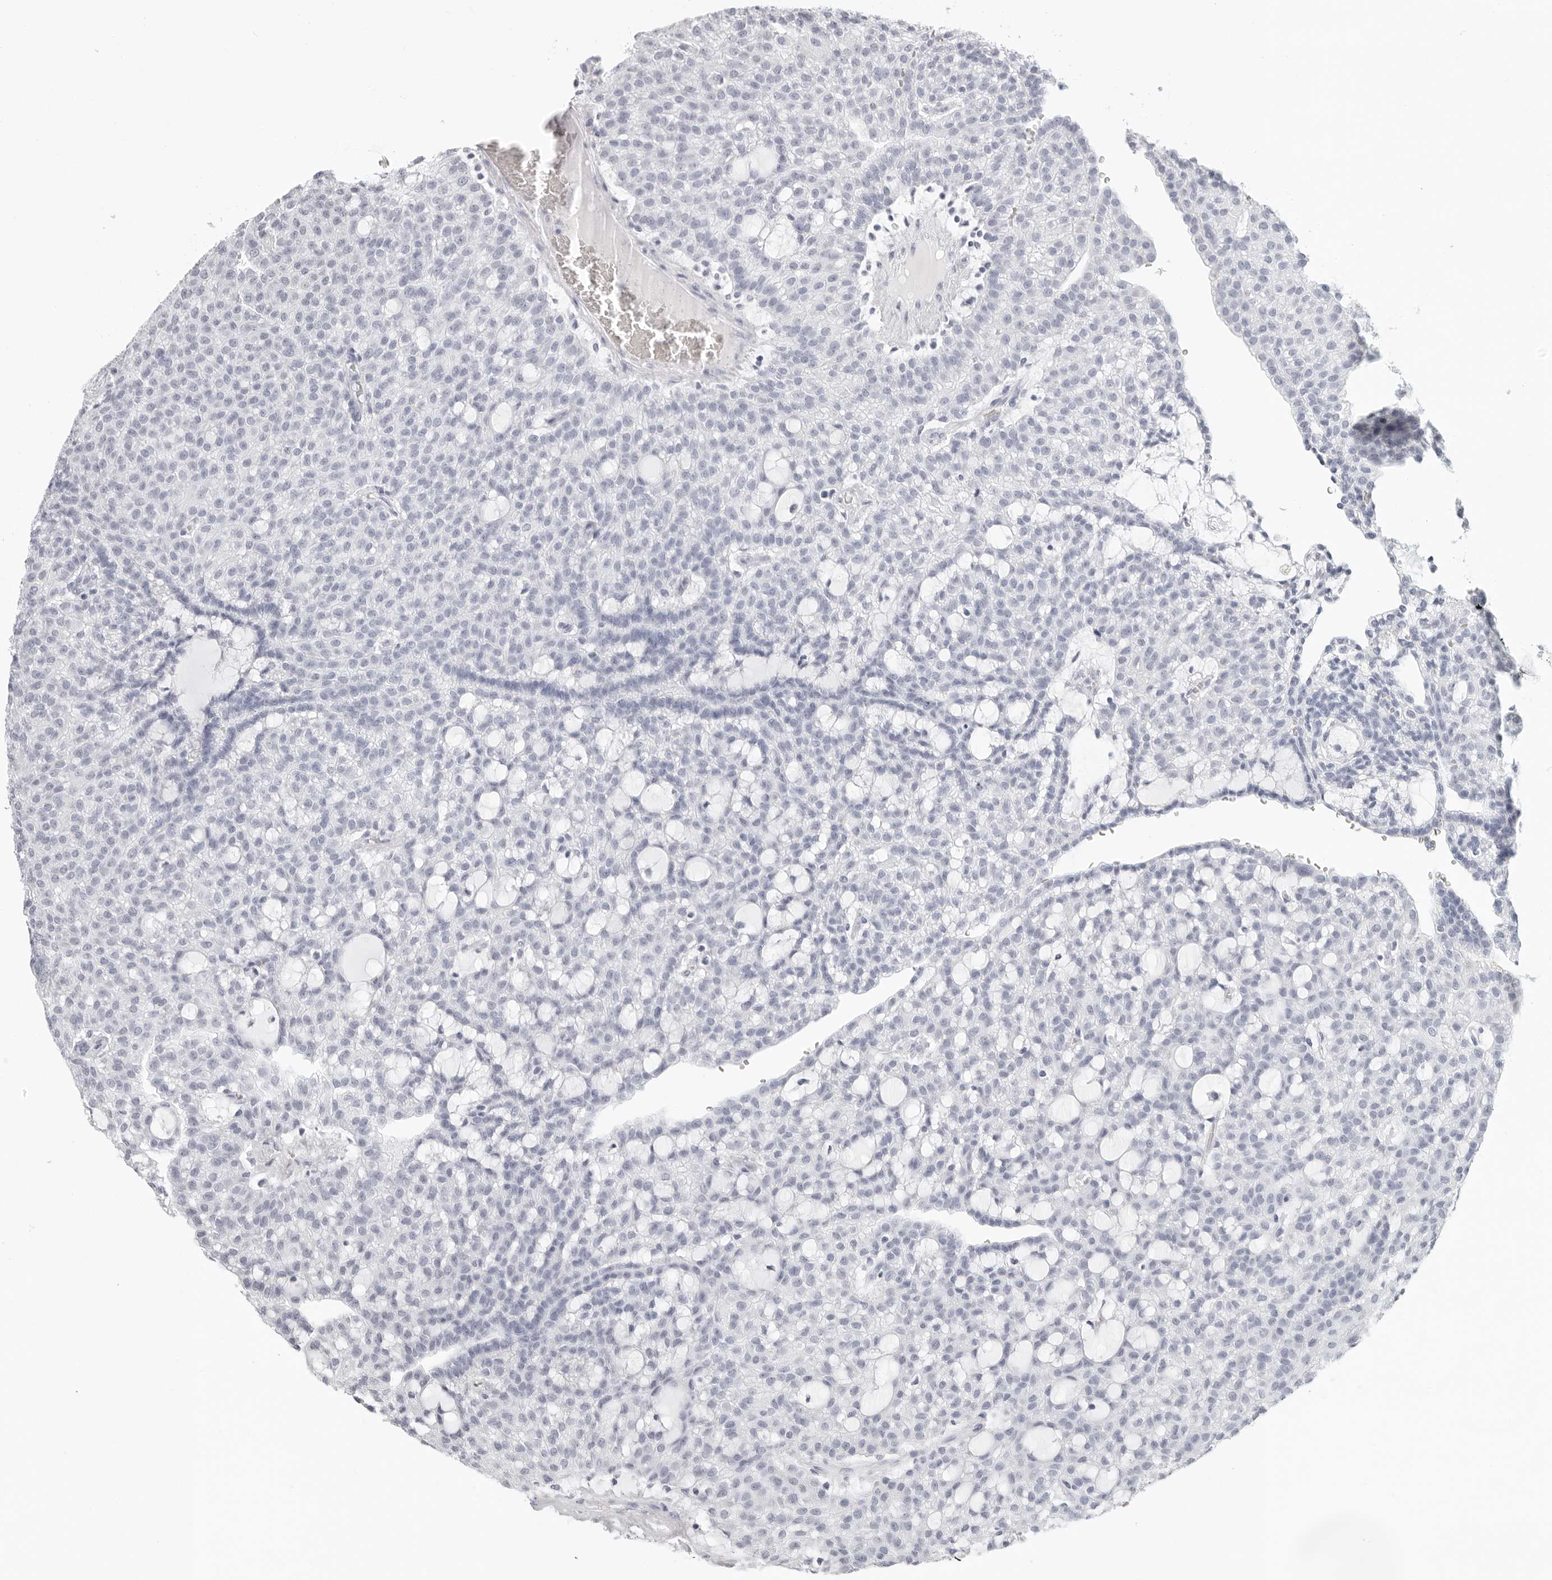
{"staining": {"intensity": "negative", "quantity": "none", "location": "none"}, "tissue": "renal cancer", "cell_type": "Tumor cells", "image_type": "cancer", "snomed": [{"axis": "morphology", "description": "Adenocarcinoma, NOS"}, {"axis": "topography", "description": "Kidney"}], "caption": "High power microscopy micrograph of an immunohistochemistry (IHC) photomicrograph of renal cancer, revealing no significant staining in tumor cells. Nuclei are stained in blue.", "gene": "AGMAT", "patient": {"sex": "male", "age": 63}}